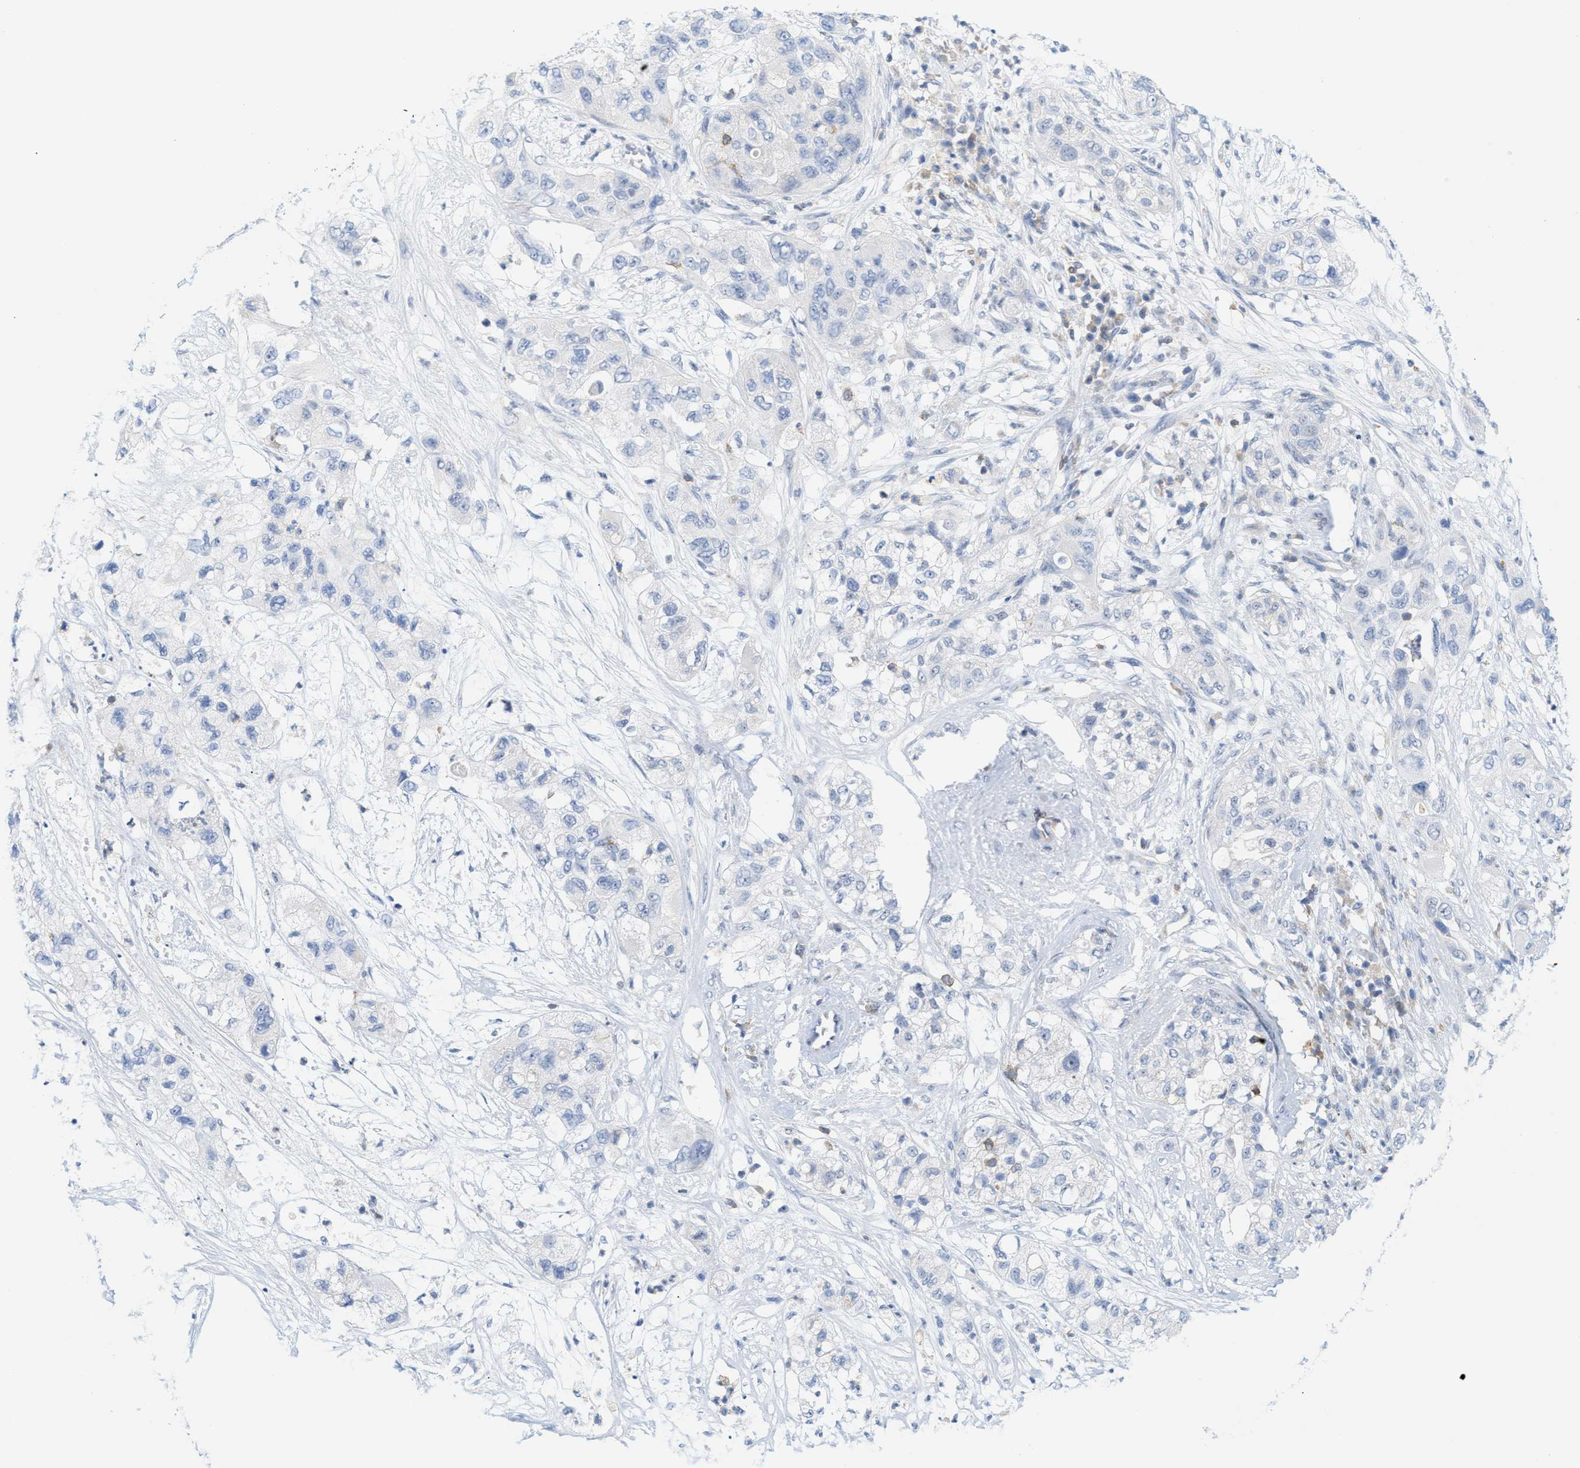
{"staining": {"intensity": "negative", "quantity": "none", "location": "none"}, "tissue": "pancreatic cancer", "cell_type": "Tumor cells", "image_type": "cancer", "snomed": [{"axis": "morphology", "description": "Adenocarcinoma, NOS"}, {"axis": "topography", "description": "Pancreas"}], "caption": "Human adenocarcinoma (pancreatic) stained for a protein using immunohistochemistry (IHC) displays no positivity in tumor cells.", "gene": "IL16", "patient": {"sex": "female", "age": 78}}